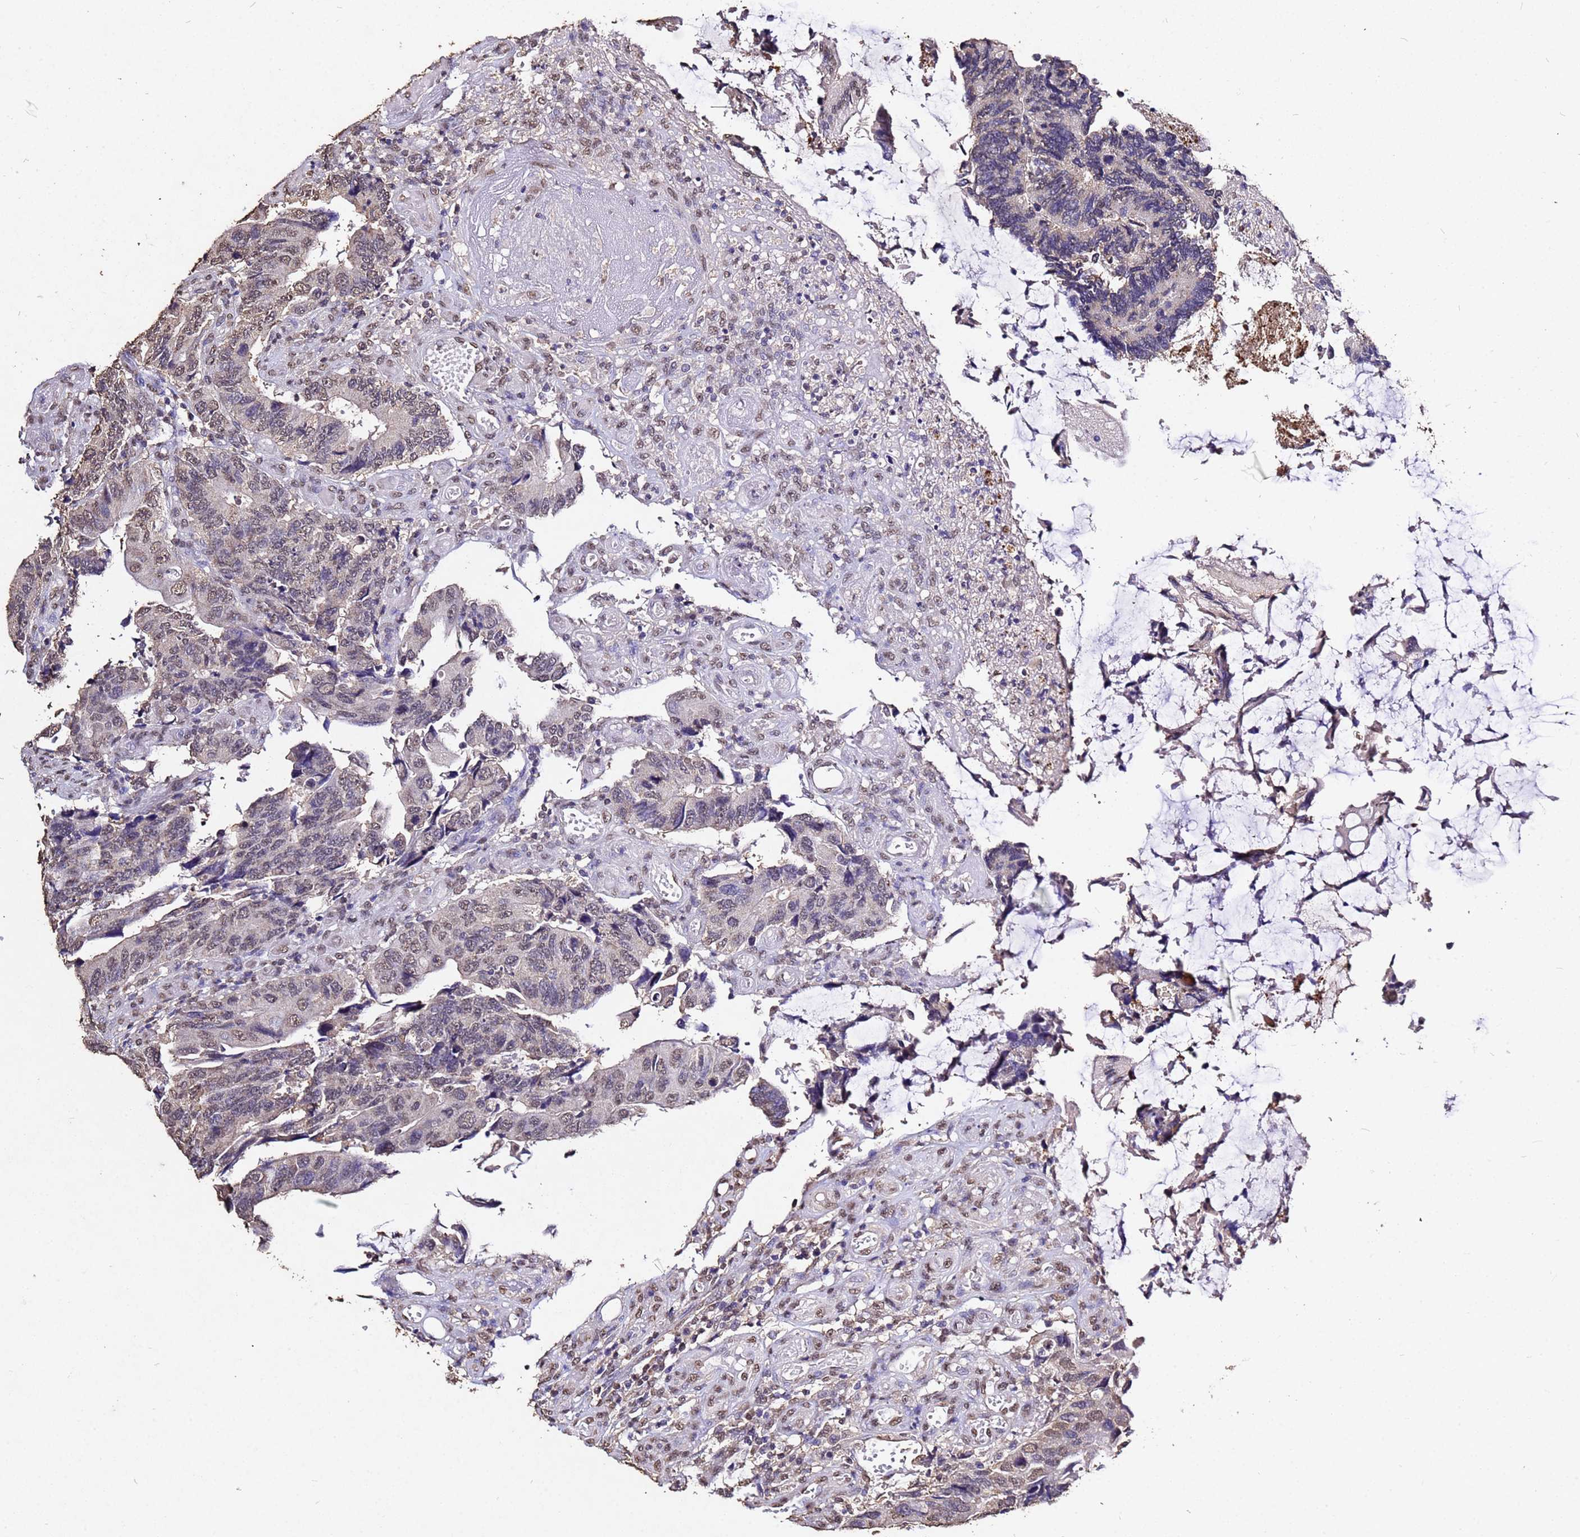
{"staining": {"intensity": "weak", "quantity": "25%-75%", "location": "nuclear"}, "tissue": "colorectal cancer", "cell_type": "Tumor cells", "image_type": "cancer", "snomed": [{"axis": "morphology", "description": "Adenocarcinoma, NOS"}, {"axis": "topography", "description": "Colon"}], "caption": "Adenocarcinoma (colorectal) was stained to show a protein in brown. There is low levels of weak nuclear expression in approximately 25%-75% of tumor cells. The protein of interest is stained brown, and the nuclei are stained in blue (DAB IHC with brightfield microscopy, high magnification).", "gene": "MYOCD", "patient": {"sex": "male", "age": 87}}